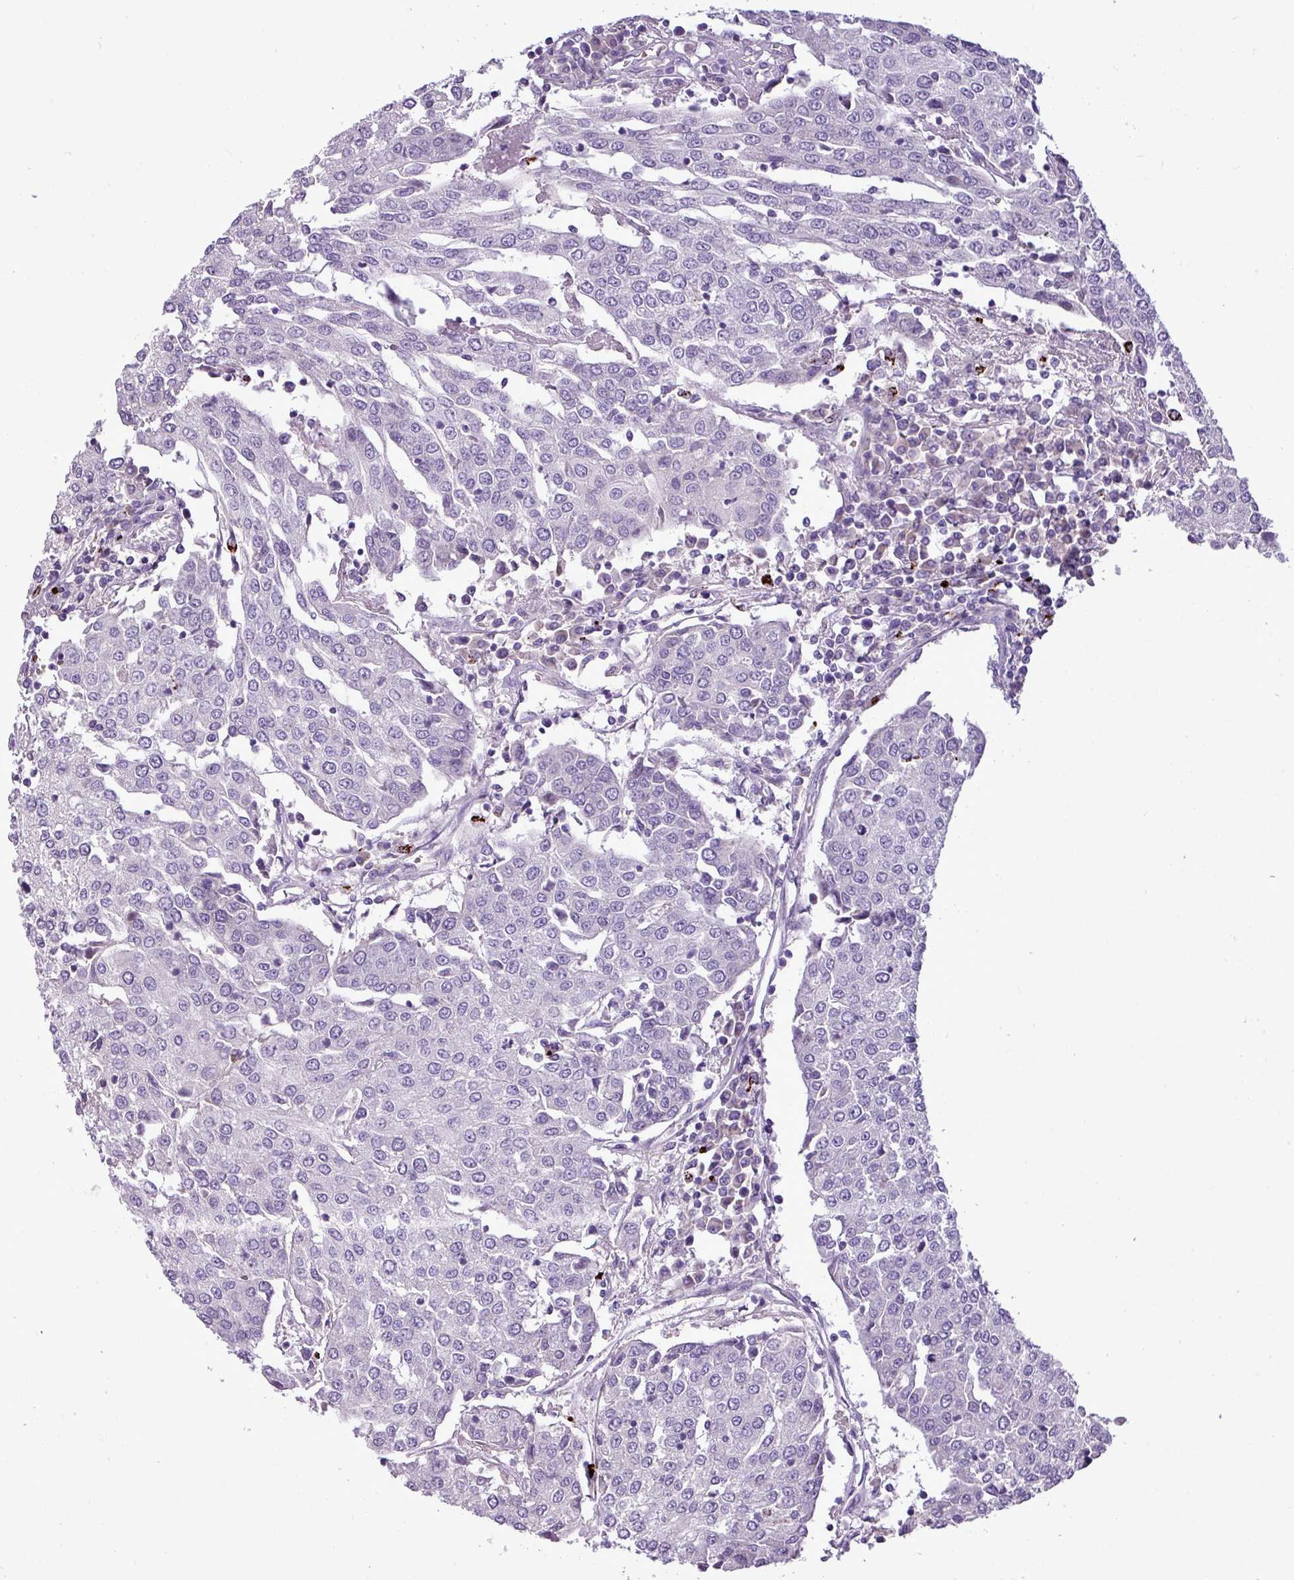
{"staining": {"intensity": "negative", "quantity": "none", "location": "none"}, "tissue": "urothelial cancer", "cell_type": "Tumor cells", "image_type": "cancer", "snomed": [{"axis": "morphology", "description": "Urothelial carcinoma, High grade"}, {"axis": "topography", "description": "Urinary bladder"}], "caption": "Immunohistochemical staining of urothelial cancer displays no significant expression in tumor cells. (DAB (3,3'-diaminobenzidine) immunohistochemistry visualized using brightfield microscopy, high magnification).", "gene": "IL17A", "patient": {"sex": "female", "age": 85}}